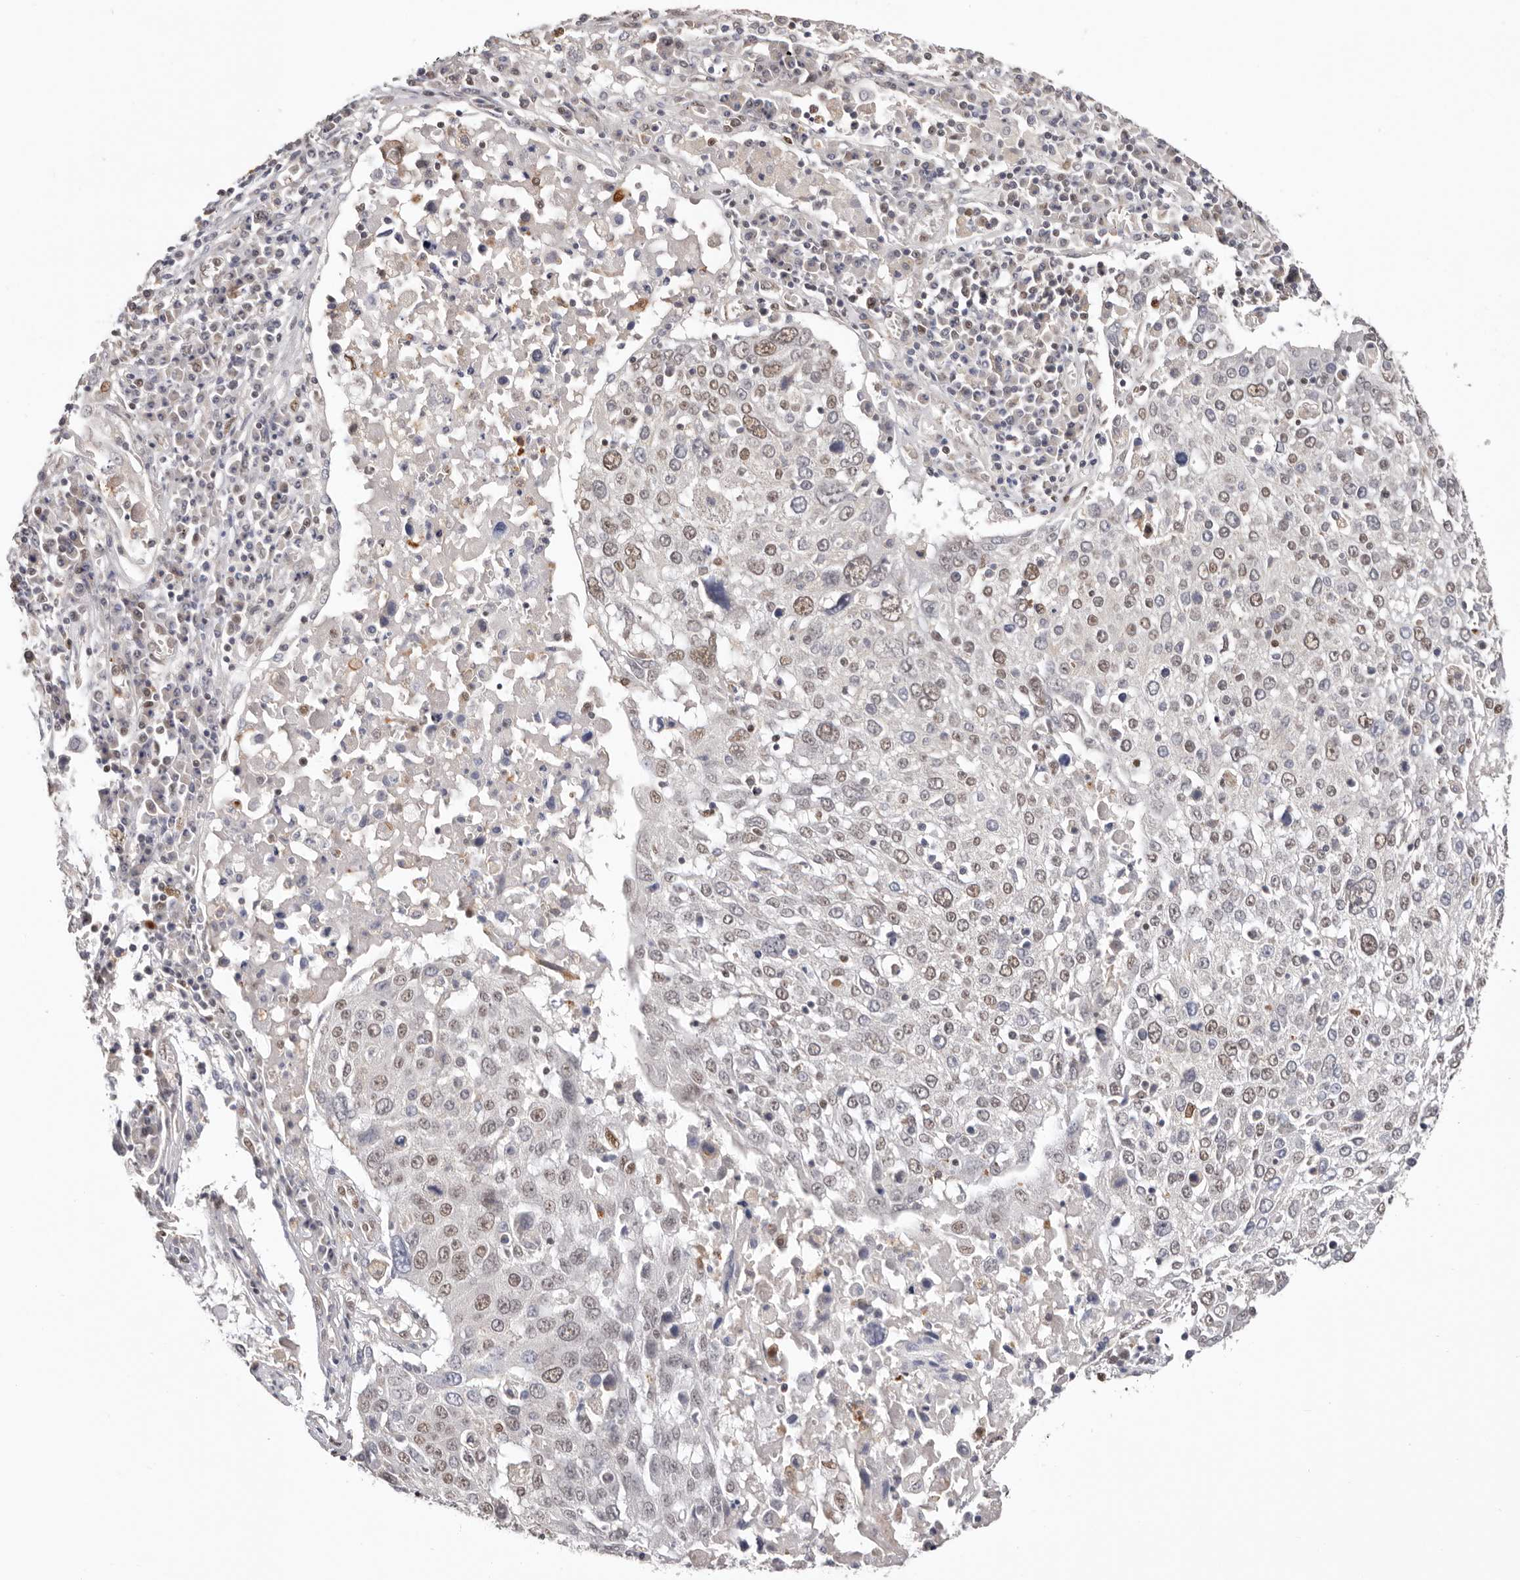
{"staining": {"intensity": "weak", "quantity": "25%-75%", "location": "nuclear"}, "tissue": "lung cancer", "cell_type": "Tumor cells", "image_type": "cancer", "snomed": [{"axis": "morphology", "description": "Squamous cell carcinoma, NOS"}, {"axis": "topography", "description": "Lung"}], "caption": "Weak nuclear staining is appreciated in about 25%-75% of tumor cells in lung squamous cell carcinoma. The staining was performed using DAB (3,3'-diaminobenzidine), with brown indicating positive protein expression. Nuclei are stained blue with hematoxylin.", "gene": "SMAD7", "patient": {"sex": "male", "age": 65}}